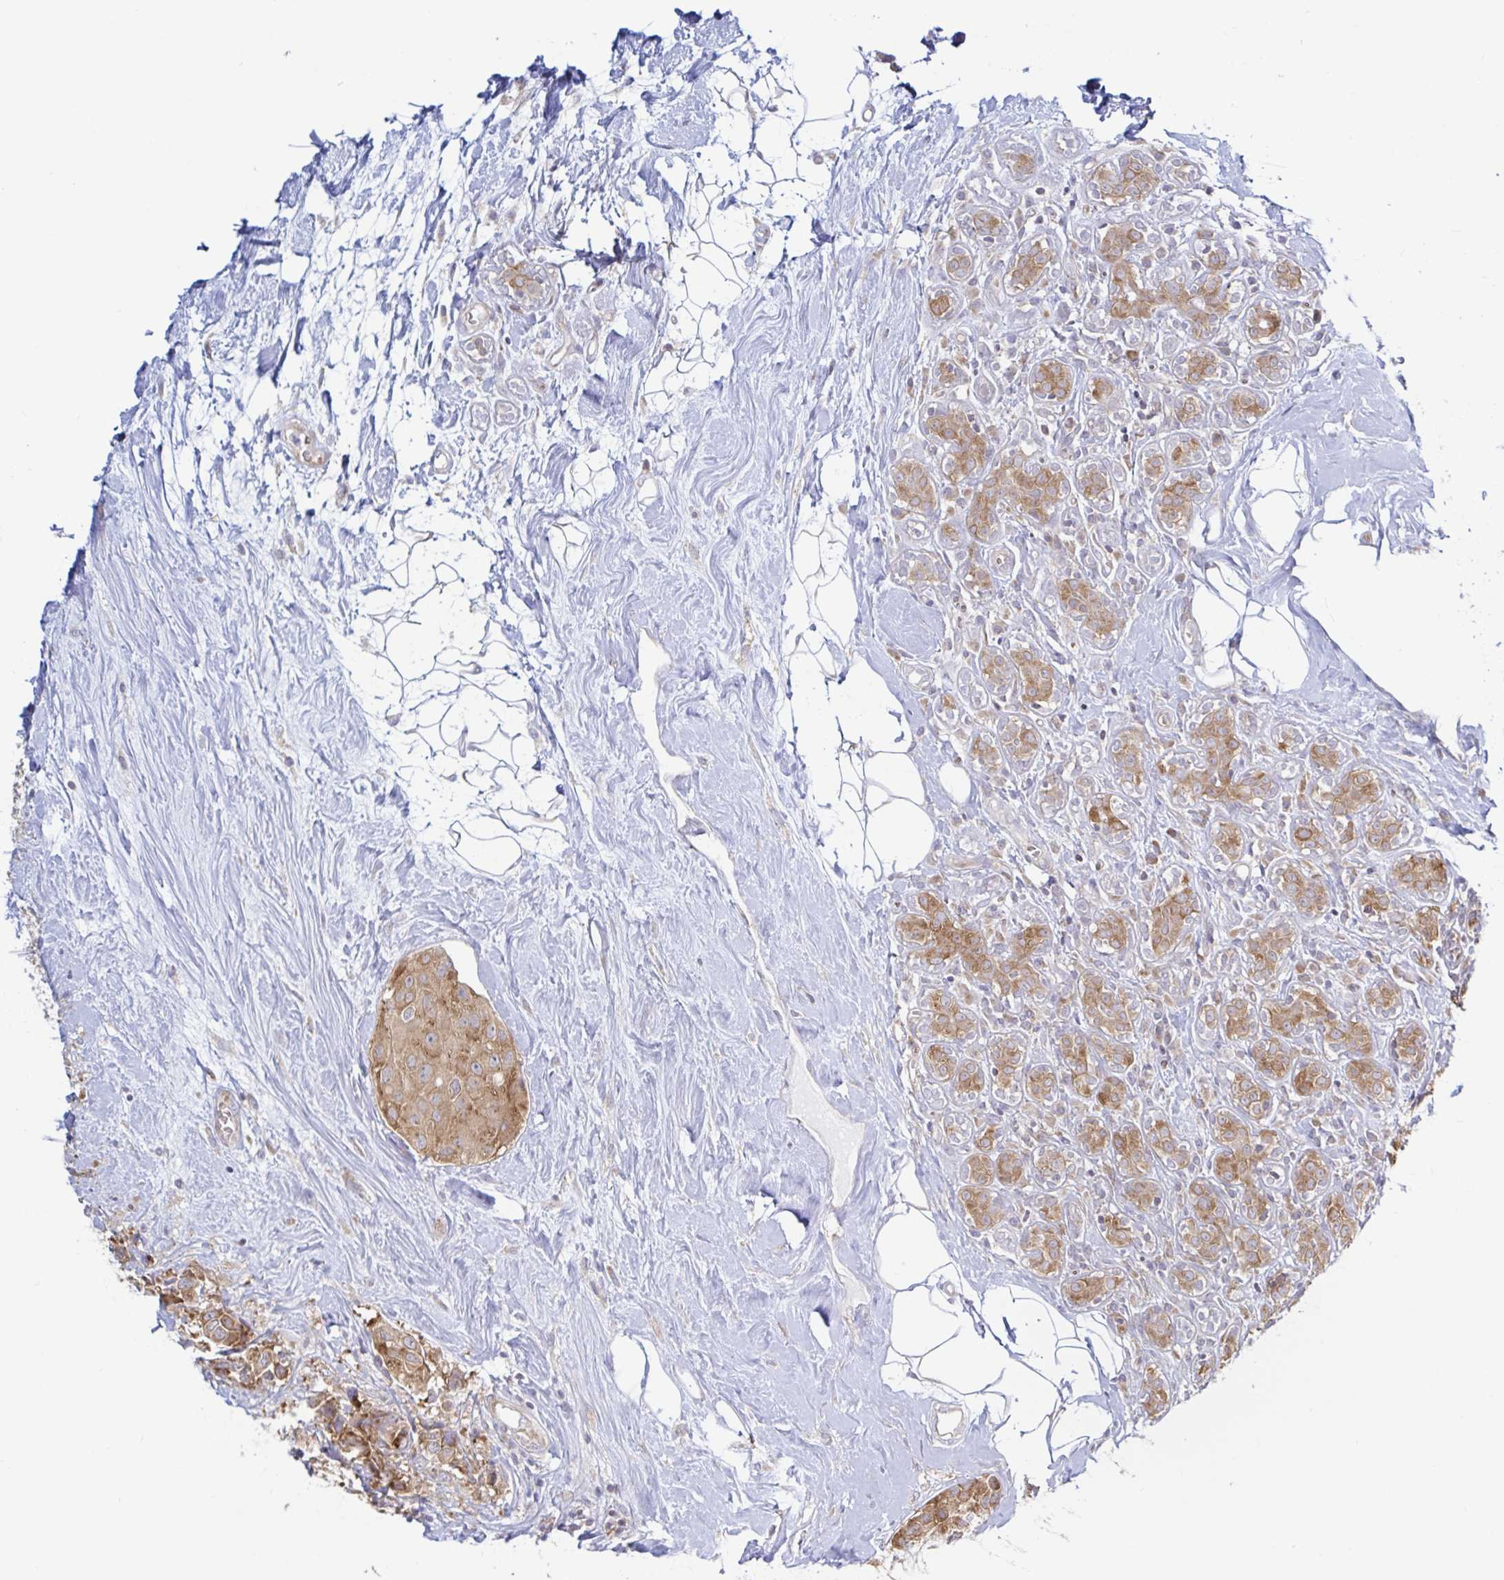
{"staining": {"intensity": "moderate", "quantity": ">75%", "location": "cytoplasmic/membranous"}, "tissue": "breast cancer", "cell_type": "Tumor cells", "image_type": "cancer", "snomed": [{"axis": "morphology", "description": "Duct carcinoma"}, {"axis": "topography", "description": "Breast"}], "caption": "High-power microscopy captured an immunohistochemistry histopathology image of breast cancer, revealing moderate cytoplasmic/membranous expression in about >75% of tumor cells. (Brightfield microscopy of DAB IHC at high magnification).", "gene": "LARP1", "patient": {"sex": "female", "age": 43}}